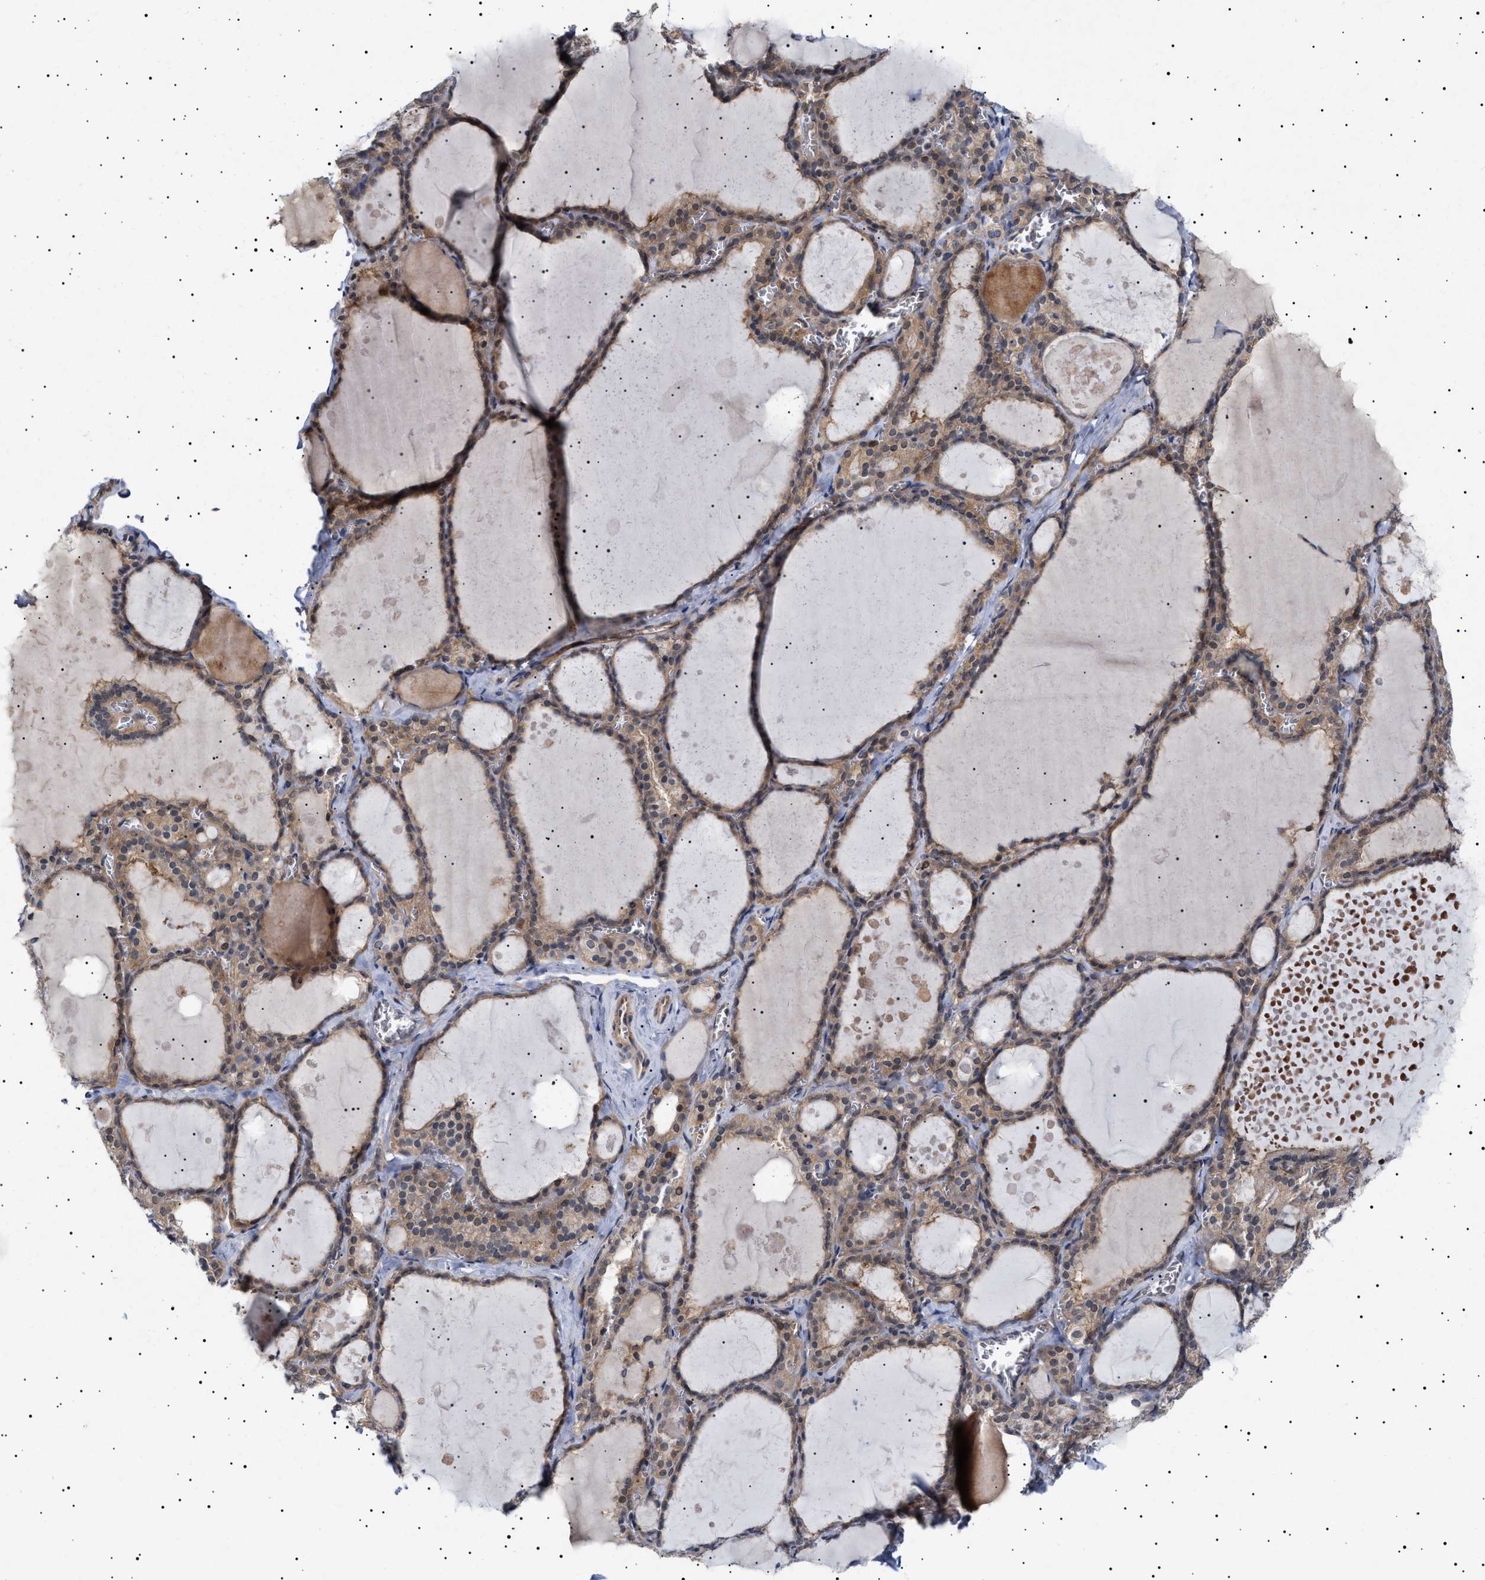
{"staining": {"intensity": "moderate", "quantity": ">75%", "location": "cytoplasmic/membranous"}, "tissue": "thyroid gland", "cell_type": "Glandular cells", "image_type": "normal", "snomed": [{"axis": "morphology", "description": "Normal tissue, NOS"}, {"axis": "topography", "description": "Thyroid gland"}], "caption": "Immunohistochemistry of normal human thyroid gland demonstrates medium levels of moderate cytoplasmic/membranous expression in approximately >75% of glandular cells.", "gene": "NPLOC4", "patient": {"sex": "male", "age": 56}}